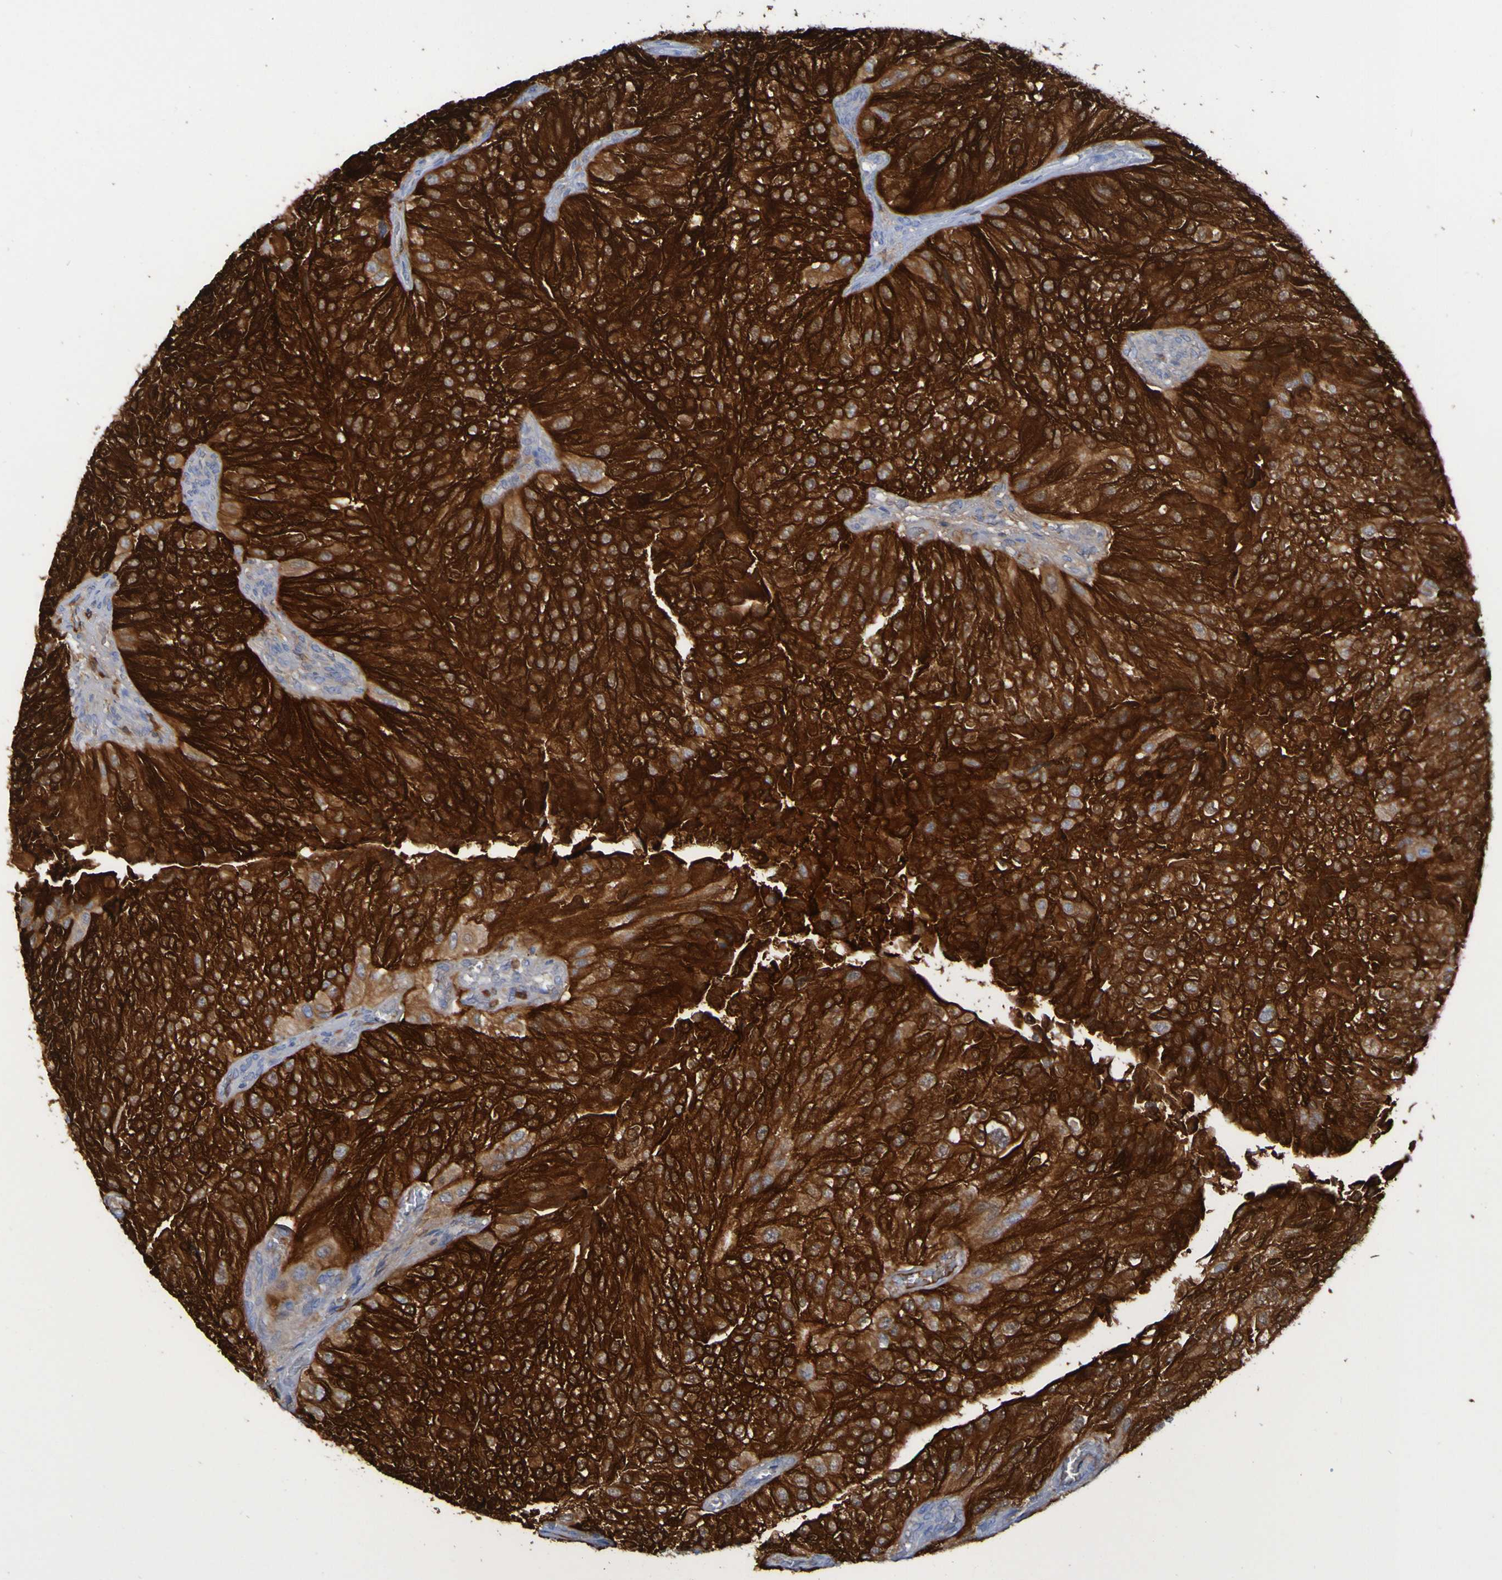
{"staining": {"intensity": "strong", "quantity": ">75%", "location": "cytoplasmic/membranous"}, "tissue": "urothelial cancer", "cell_type": "Tumor cells", "image_type": "cancer", "snomed": [{"axis": "morphology", "description": "Urothelial carcinoma, High grade"}, {"axis": "topography", "description": "Kidney"}, {"axis": "topography", "description": "Urinary bladder"}], "caption": "Urothelial carcinoma (high-grade) stained with immunohistochemistry displays strong cytoplasmic/membranous expression in approximately >75% of tumor cells.", "gene": "MPPE1", "patient": {"sex": "male", "age": 77}}